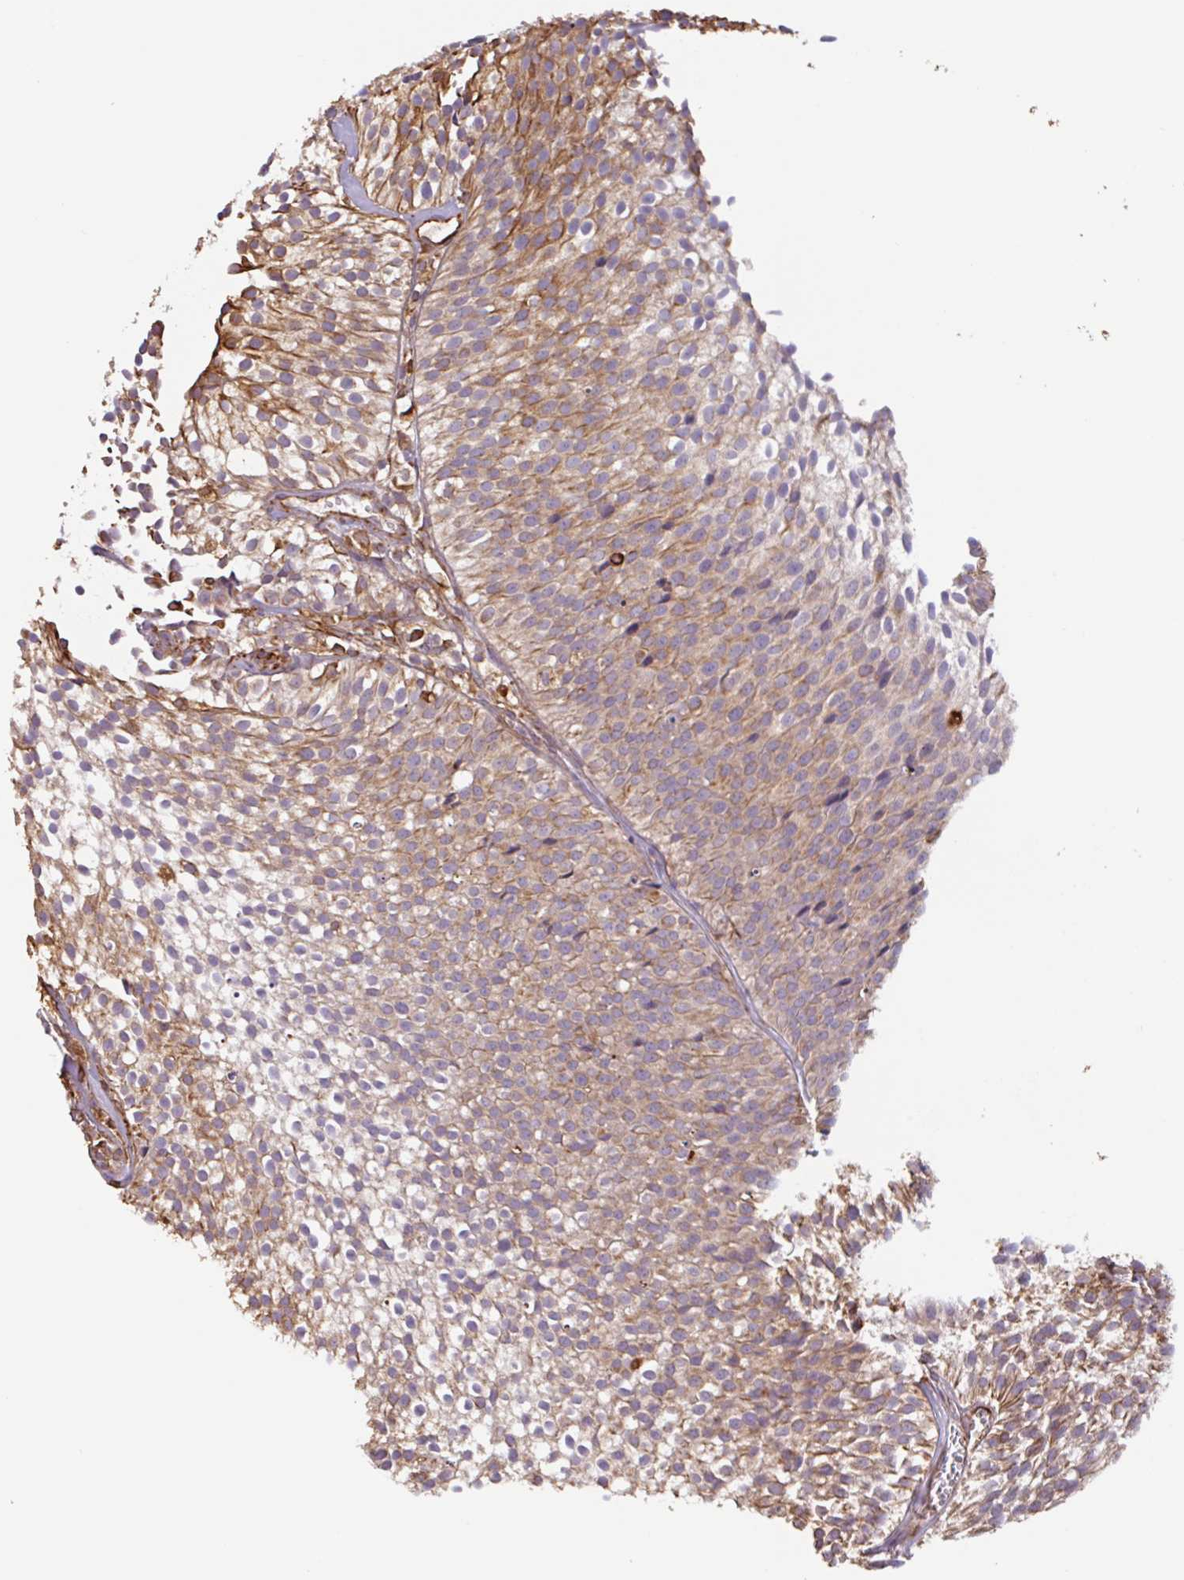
{"staining": {"intensity": "moderate", "quantity": ">75%", "location": "cytoplasmic/membranous"}, "tissue": "urothelial cancer", "cell_type": "Tumor cells", "image_type": "cancer", "snomed": [{"axis": "morphology", "description": "Urothelial carcinoma, Low grade"}, {"axis": "topography", "description": "Urinary bladder"}], "caption": "IHC (DAB (3,3'-diaminobenzidine)) staining of human urothelial cancer reveals moderate cytoplasmic/membranous protein staining in about >75% of tumor cells.", "gene": "ZNF790", "patient": {"sex": "male", "age": 91}}